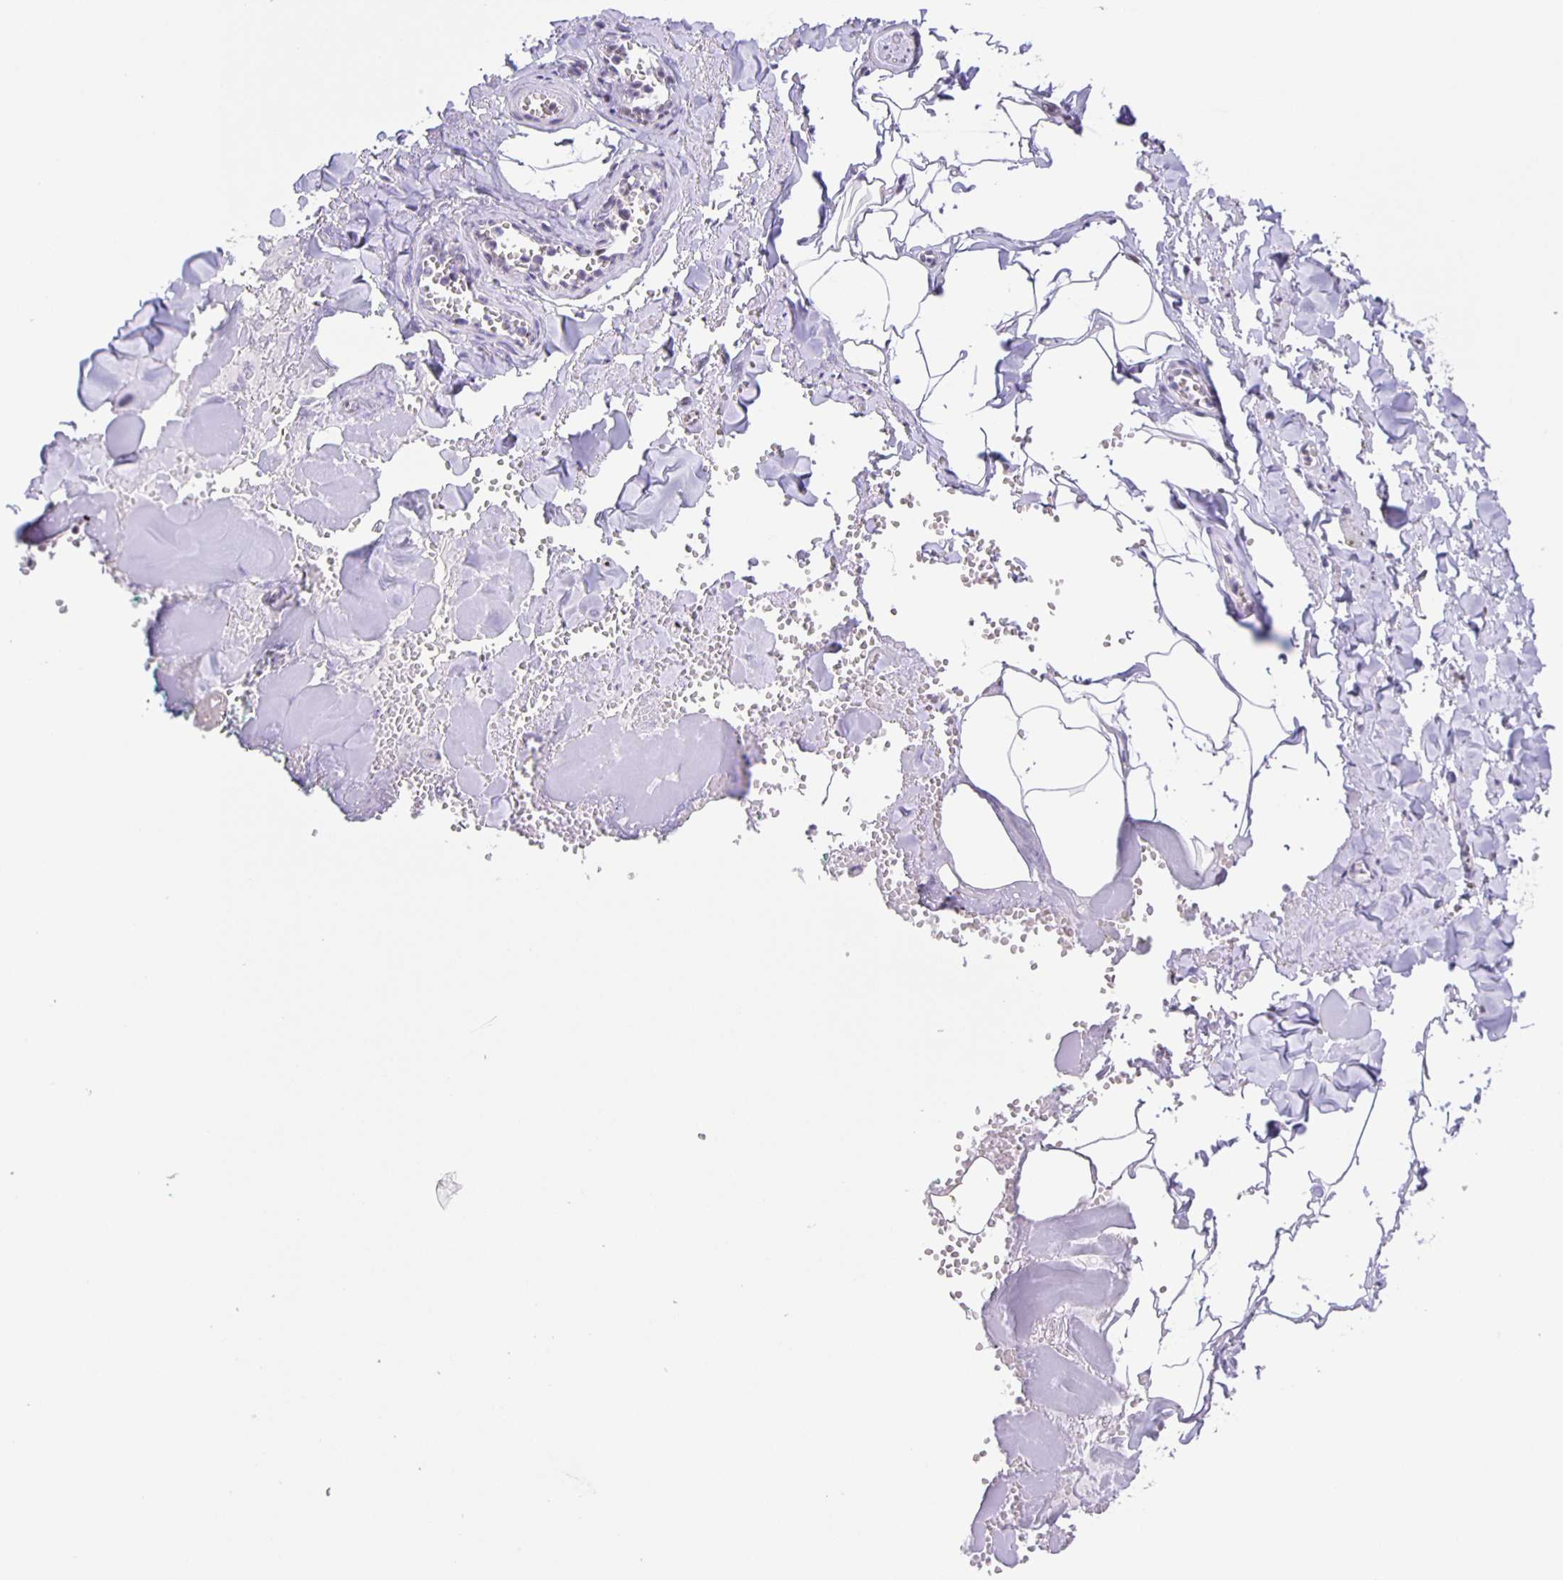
{"staining": {"intensity": "negative", "quantity": "none", "location": "none"}, "tissue": "adipose tissue", "cell_type": "Adipocytes", "image_type": "normal", "snomed": [{"axis": "morphology", "description": "Normal tissue, NOS"}, {"axis": "topography", "description": "Vulva"}, {"axis": "topography", "description": "Peripheral nerve tissue"}], "caption": "A high-resolution micrograph shows immunohistochemistry staining of benign adipose tissue, which demonstrates no significant expression in adipocytes.", "gene": "ZRANB2", "patient": {"sex": "female", "age": 66}}